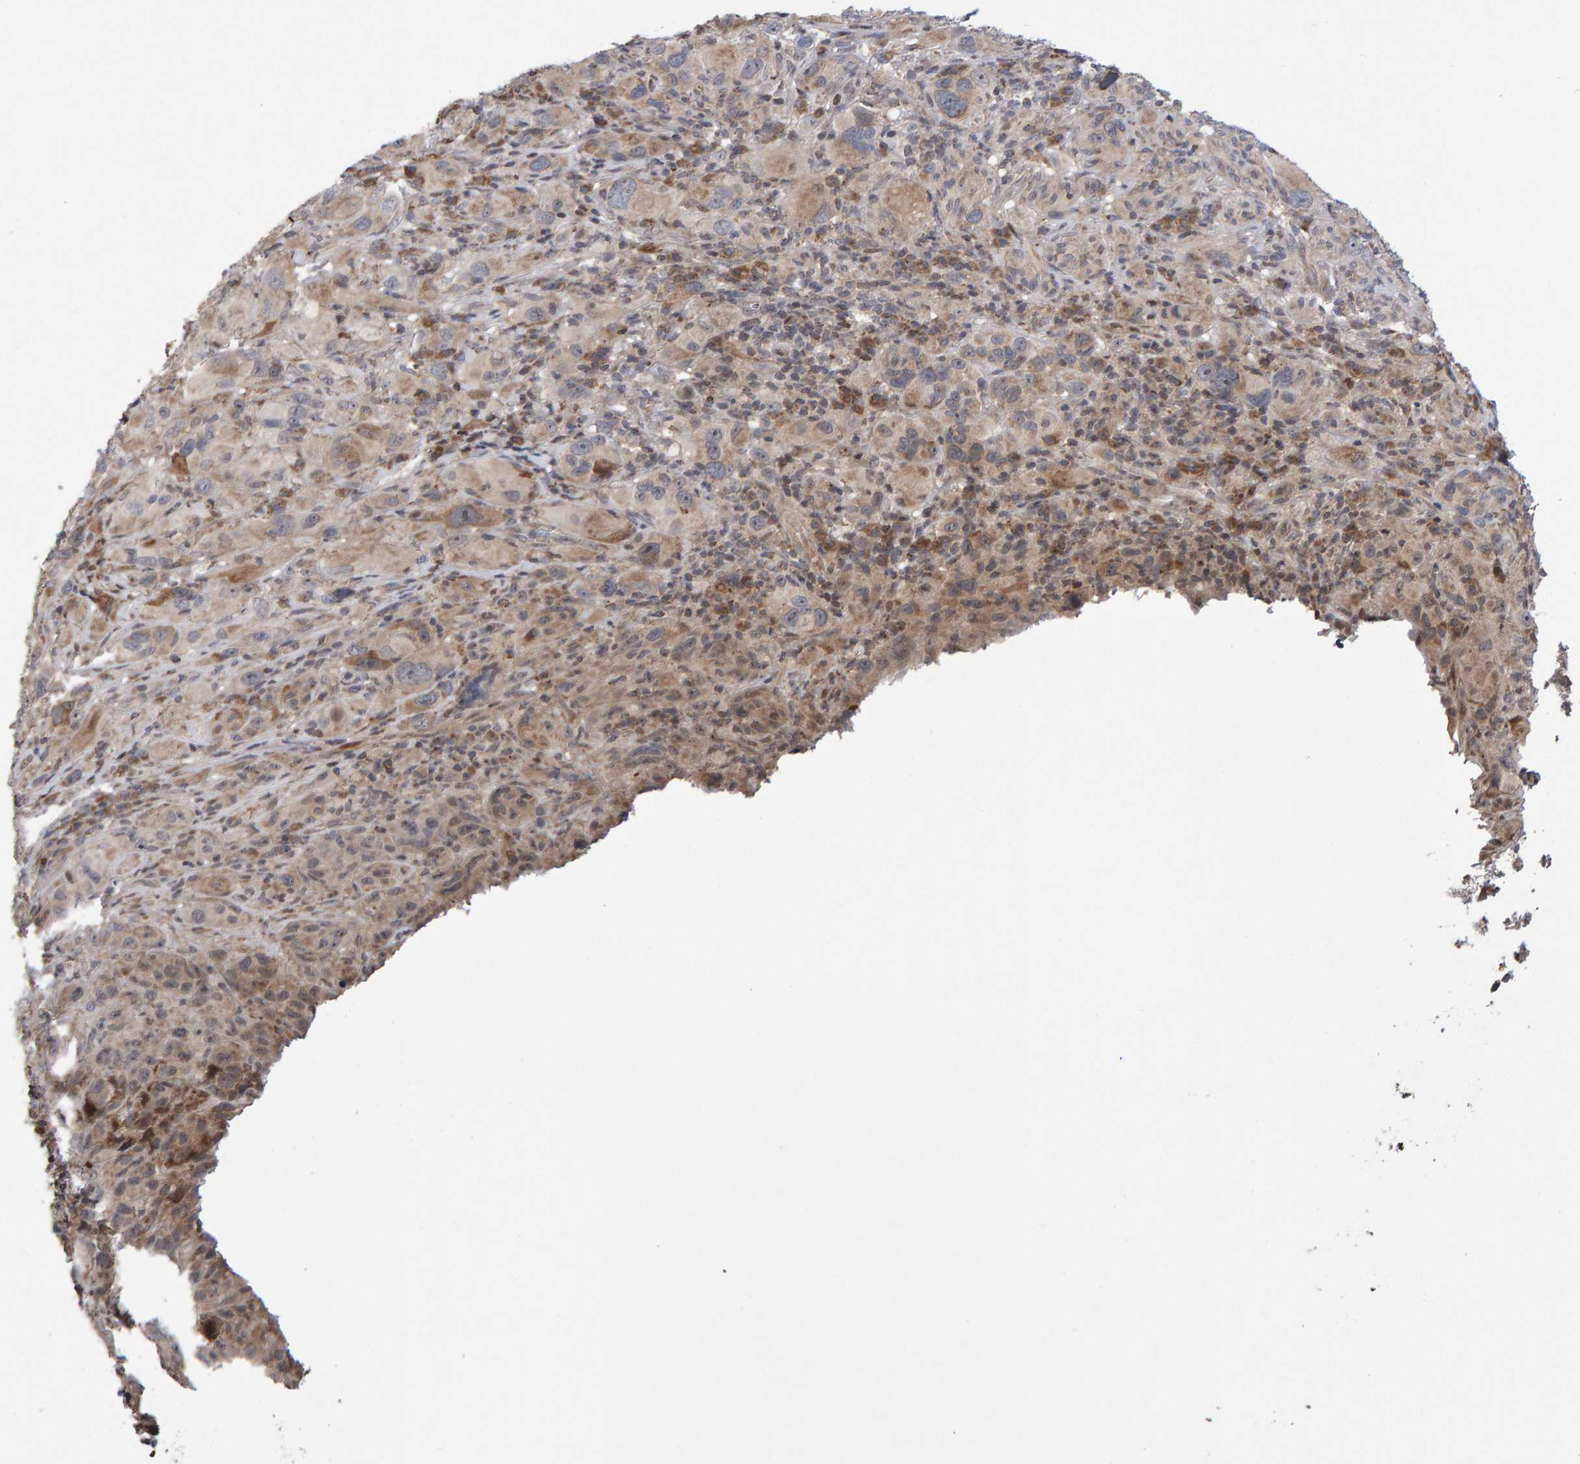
{"staining": {"intensity": "weak", "quantity": ">75%", "location": "cytoplasmic/membranous"}, "tissue": "melanoma", "cell_type": "Tumor cells", "image_type": "cancer", "snomed": [{"axis": "morphology", "description": "Malignant melanoma, NOS"}, {"axis": "topography", "description": "Skin of head"}], "caption": "Human malignant melanoma stained with a protein marker exhibits weak staining in tumor cells.", "gene": "PECR", "patient": {"sex": "male", "age": 96}}